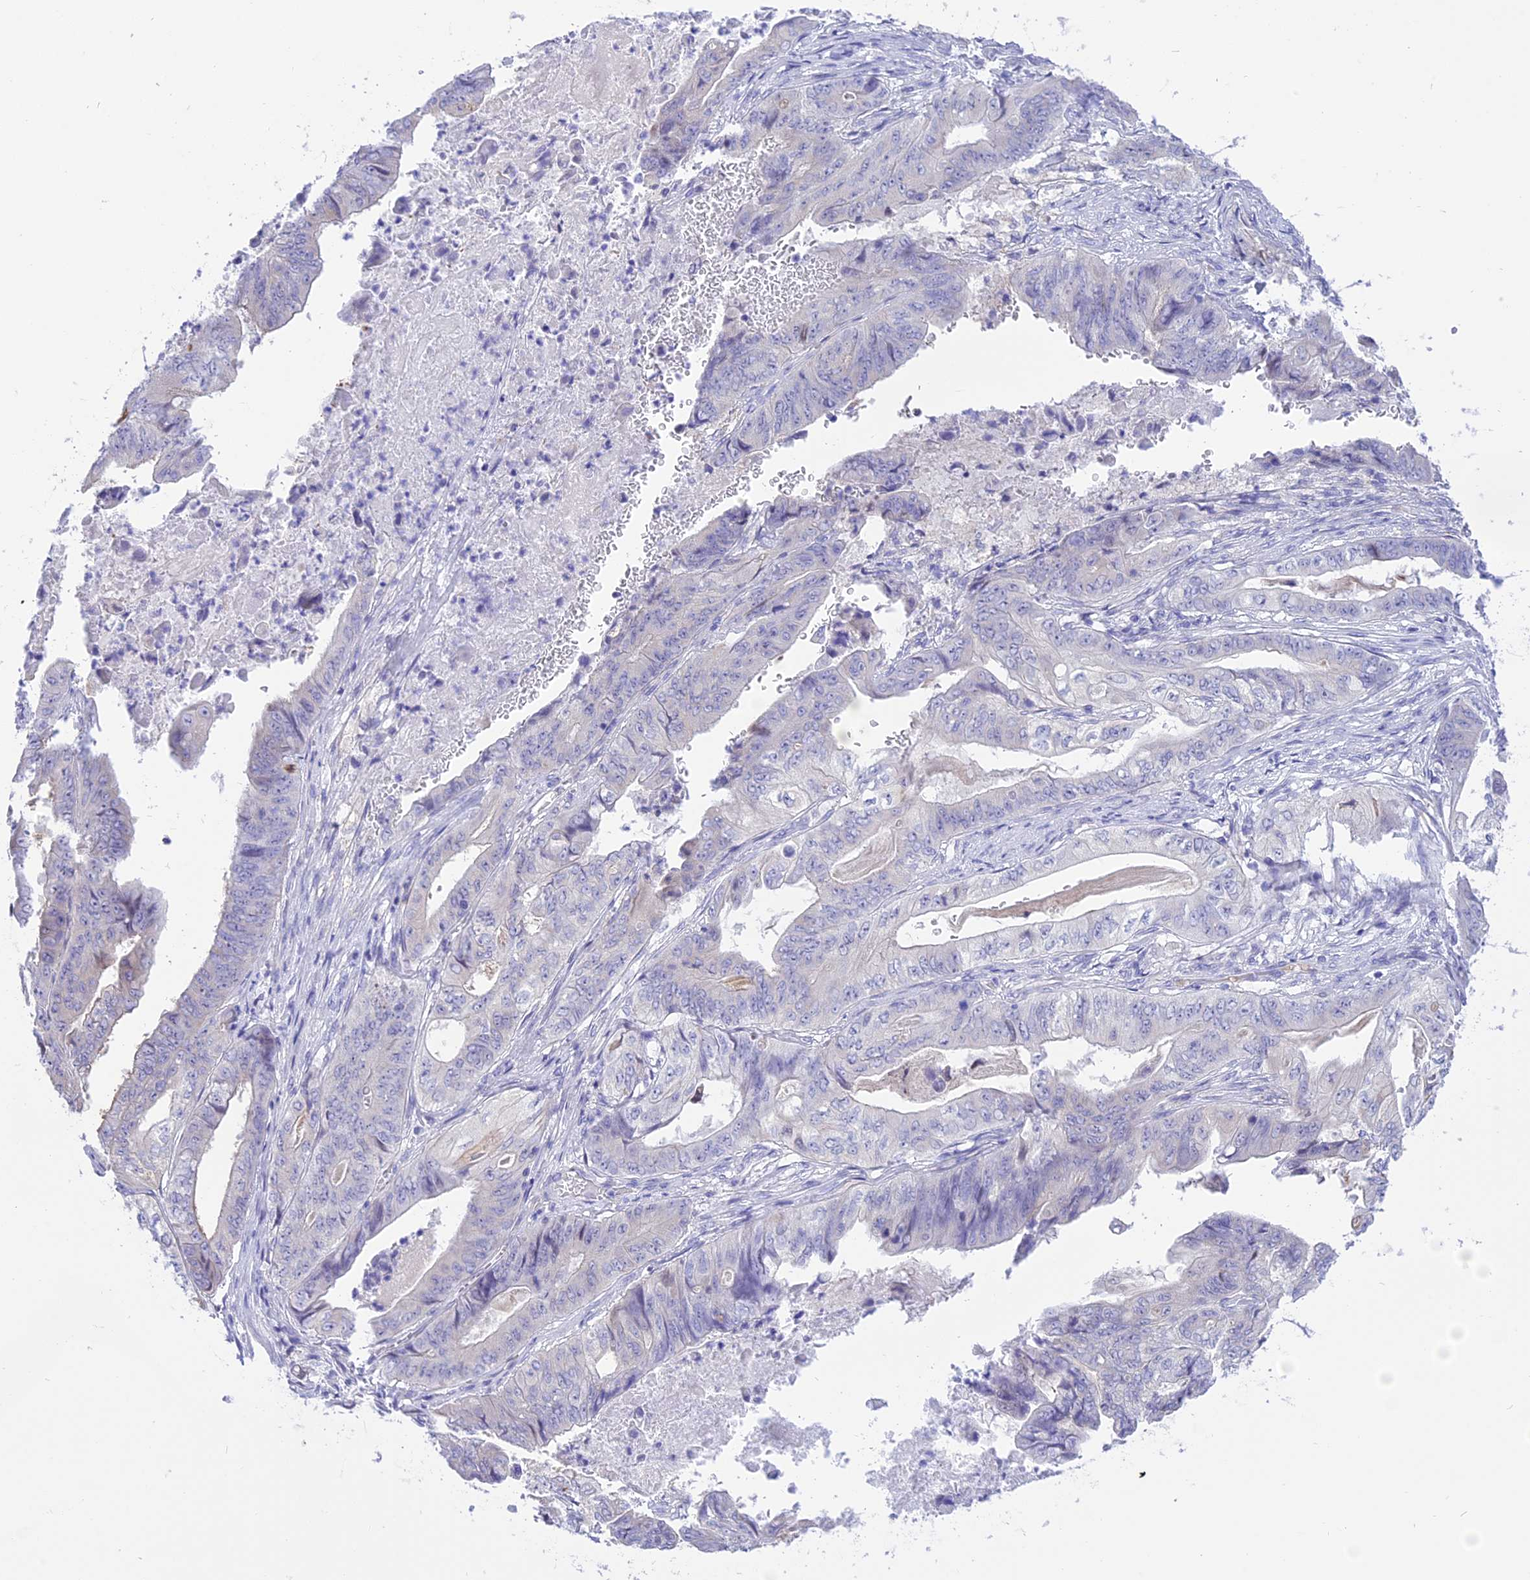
{"staining": {"intensity": "negative", "quantity": "none", "location": "none"}, "tissue": "stomach cancer", "cell_type": "Tumor cells", "image_type": "cancer", "snomed": [{"axis": "morphology", "description": "Adenocarcinoma, NOS"}, {"axis": "topography", "description": "Stomach"}], "caption": "High power microscopy micrograph of an IHC photomicrograph of adenocarcinoma (stomach), revealing no significant expression in tumor cells.", "gene": "DCAF16", "patient": {"sex": "female", "age": 73}}